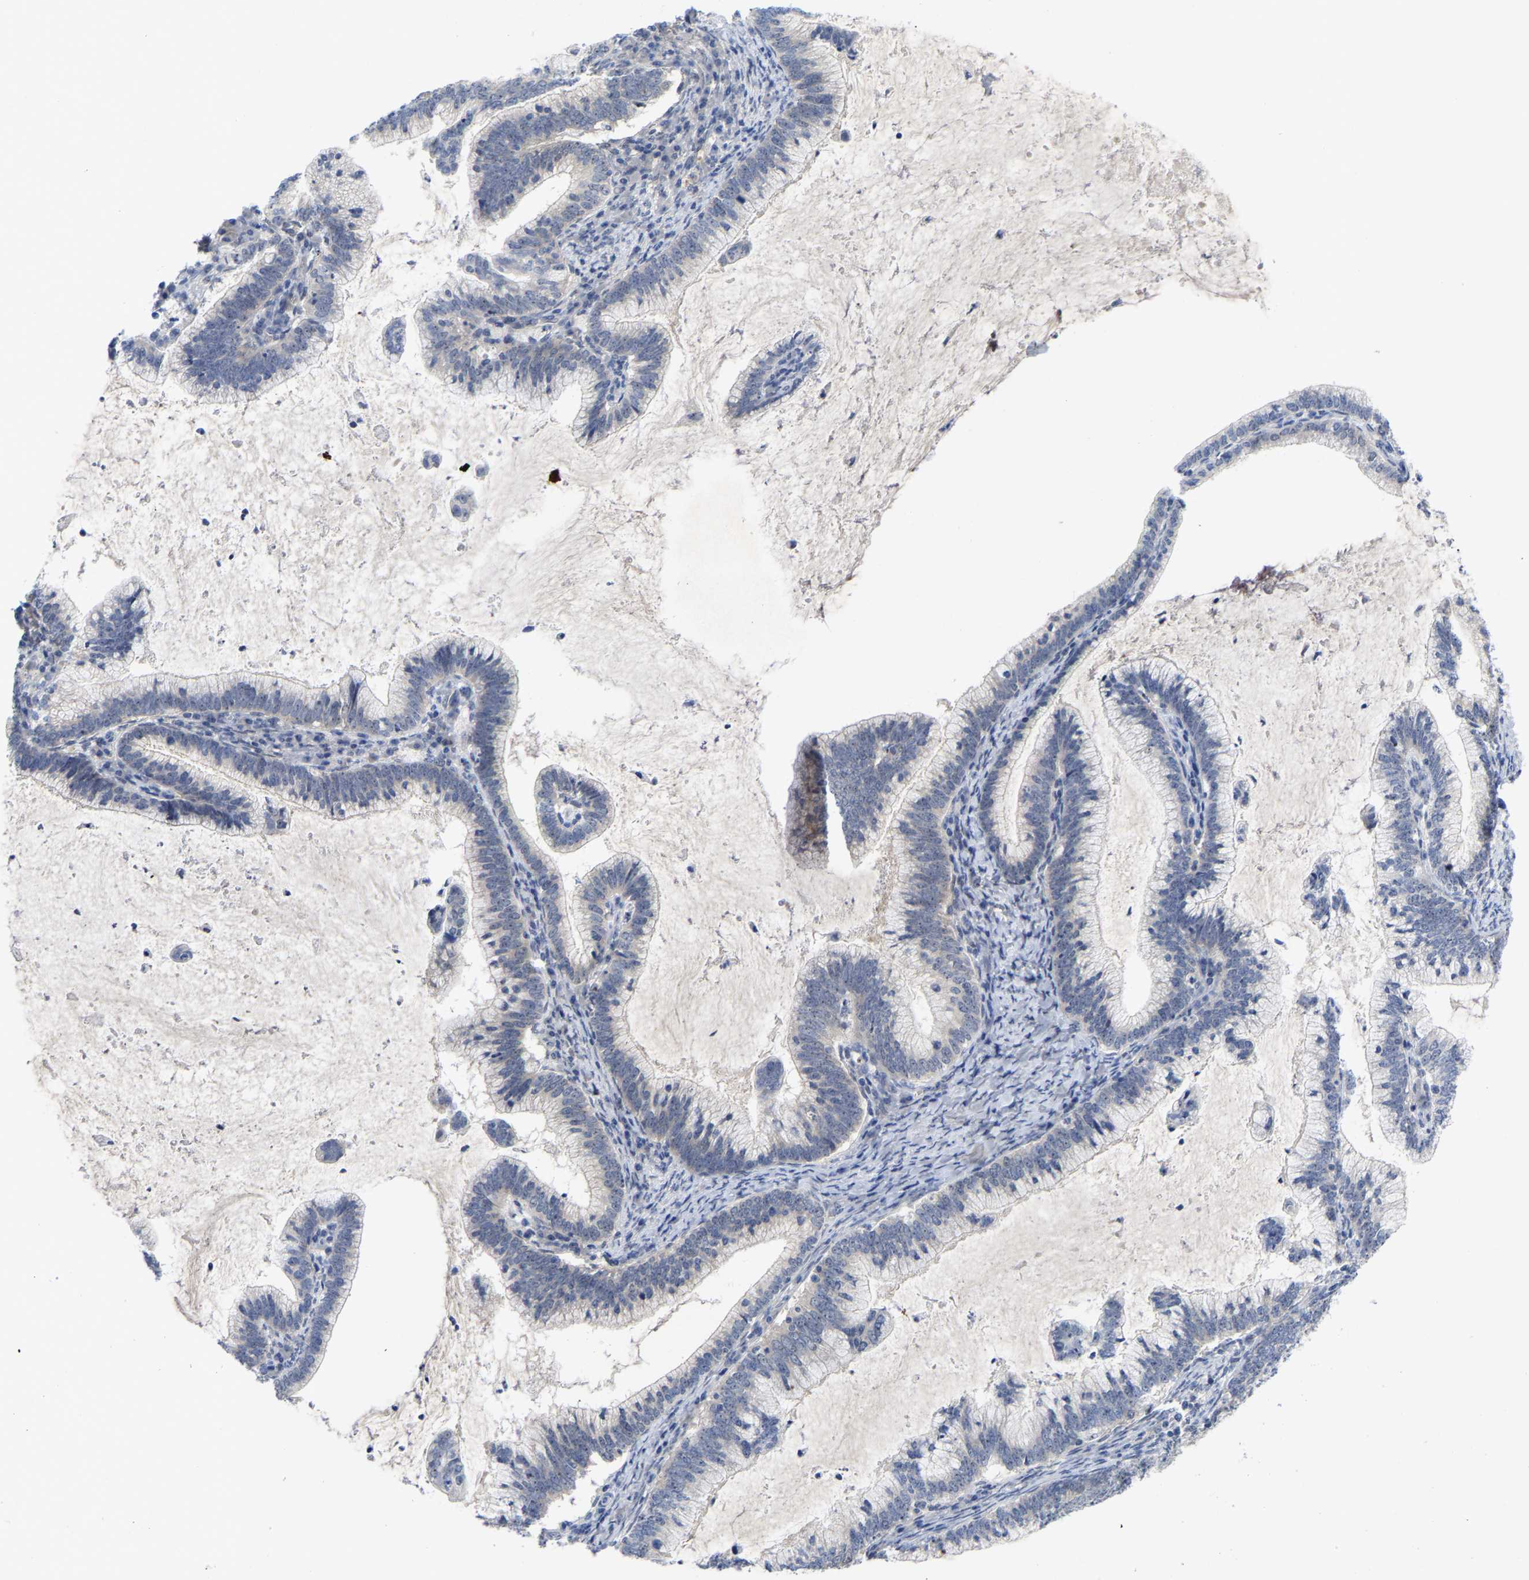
{"staining": {"intensity": "negative", "quantity": "none", "location": "none"}, "tissue": "cervical cancer", "cell_type": "Tumor cells", "image_type": "cancer", "snomed": [{"axis": "morphology", "description": "Adenocarcinoma, NOS"}, {"axis": "topography", "description": "Cervix"}], "caption": "Tumor cells show no significant positivity in cervical cancer (adenocarcinoma).", "gene": "NLE1", "patient": {"sex": "female", "age": 36}}